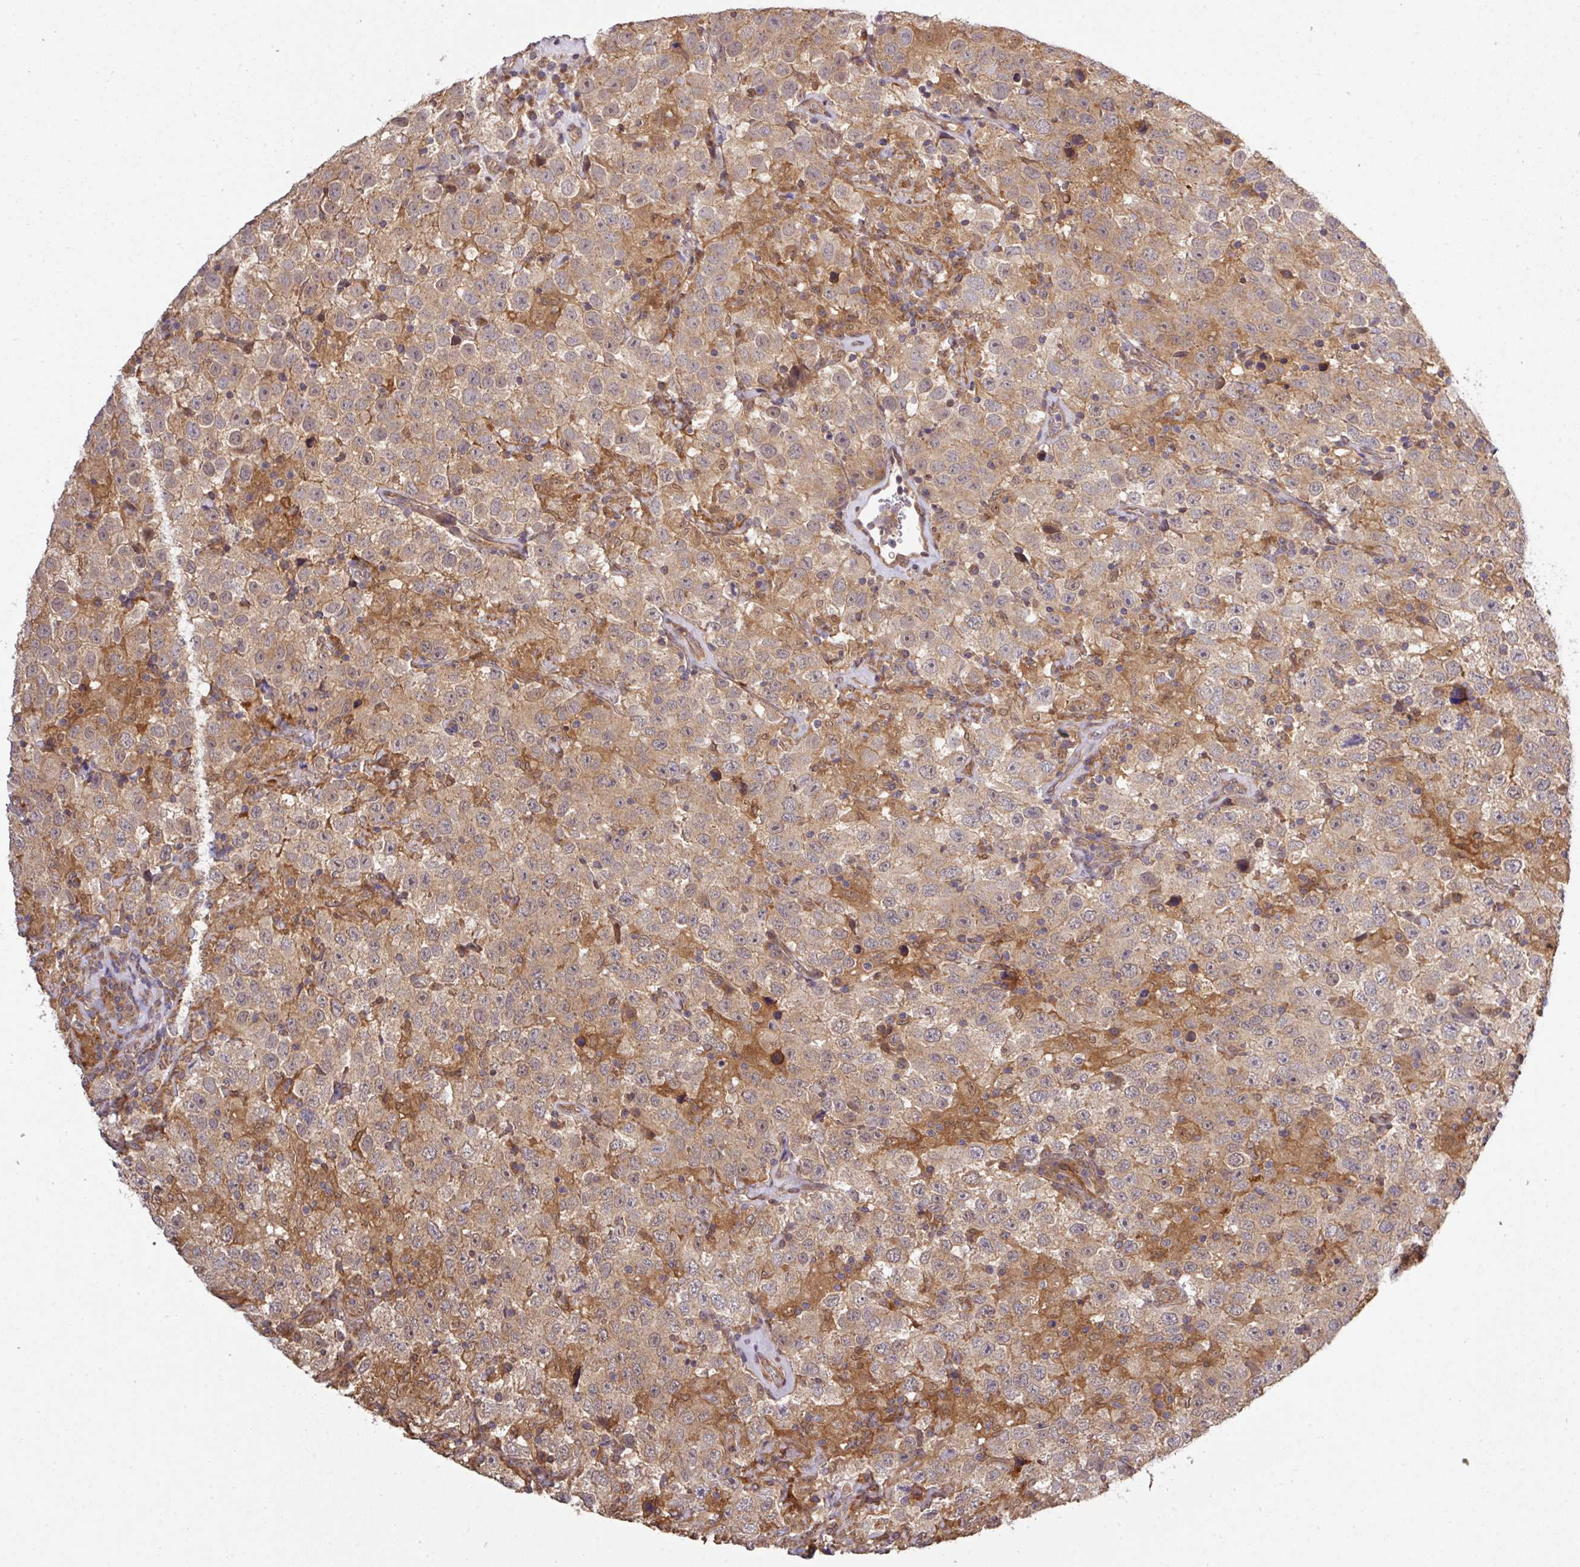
{"staining": {"intensity": "weak", "quantity": ">75%", "location": "cytoplasmic/membranous,nuclear"}, "tissue": "testis cancer", "cell_type": "Tumor cells", "image_type": "cancer", "snomed": [{"axis": "morphology", "description": "Seminoma, NOS"}, {"axis": "topography", "description": "Testis"}], "caption": "The histopathology image displays staining of seminoma (testis), revealing weak cytoplasmic/membranous and nuclear protein staining (brown color) within tumor cells.", "gene": "ARPIN", "patient": {"sex": "male", "age": 41}}